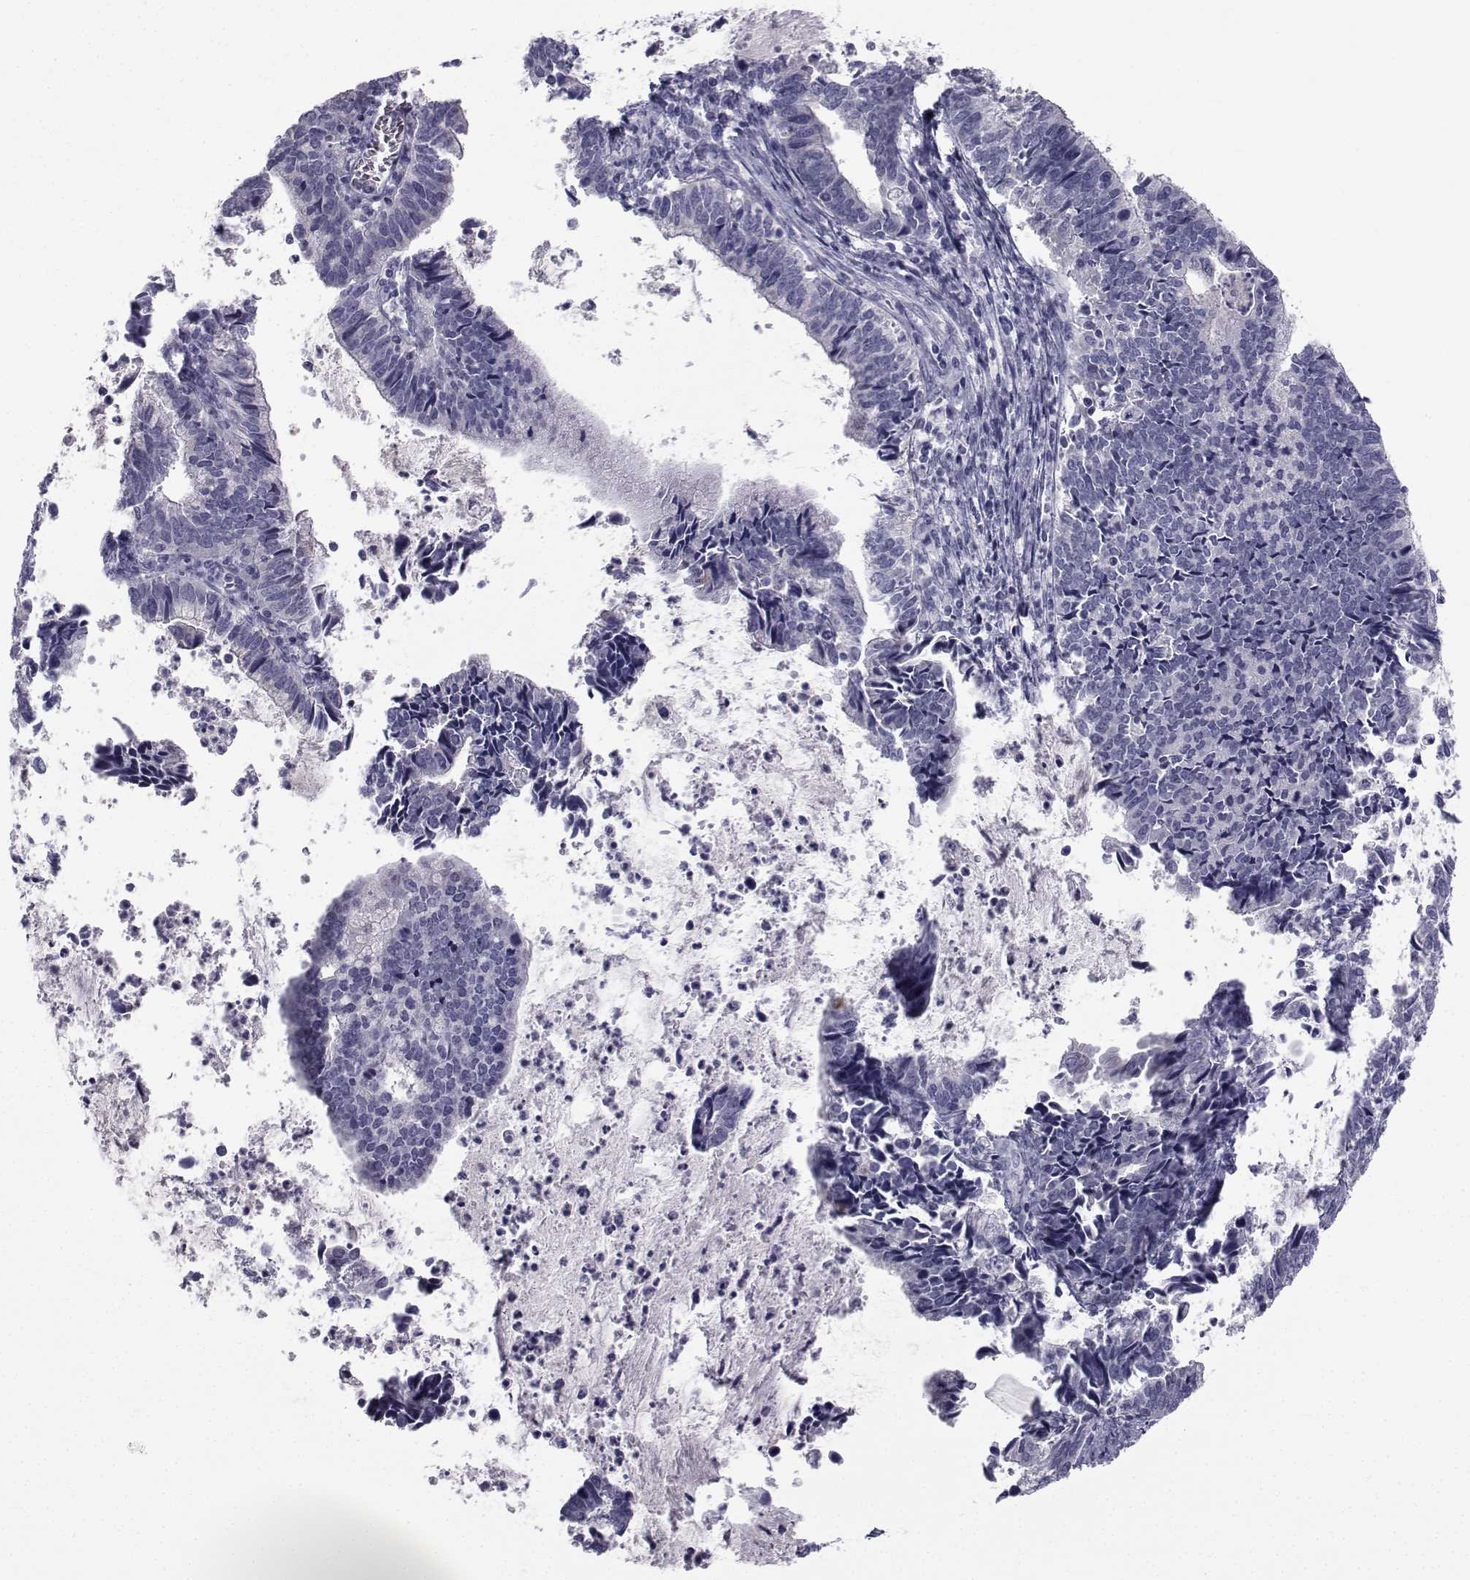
{"staining": {"intensity": "negative", "quantity": "none", "location": "none"}, "tissue": "cervical cancer", "cell_type": "Tumor cells", "image_type": "cancer", "snomed": [{"axis": "morphology", "description": "Adenocarcinoma, NOS"}, {"axis": "topography", "description": "Cervix"}], "caption": "Tumor cells show no significant expression in adenocarcinoma (cervical). (Stains: DAB (3,3'-diaminobenzidine) immunohistochemistry (IHC) with hematoxylin counter stain, Microscopy: brightfield microscopy at high magnification).", "gene": "FDXR", "patient": {"sex": "female", "age": 42}}